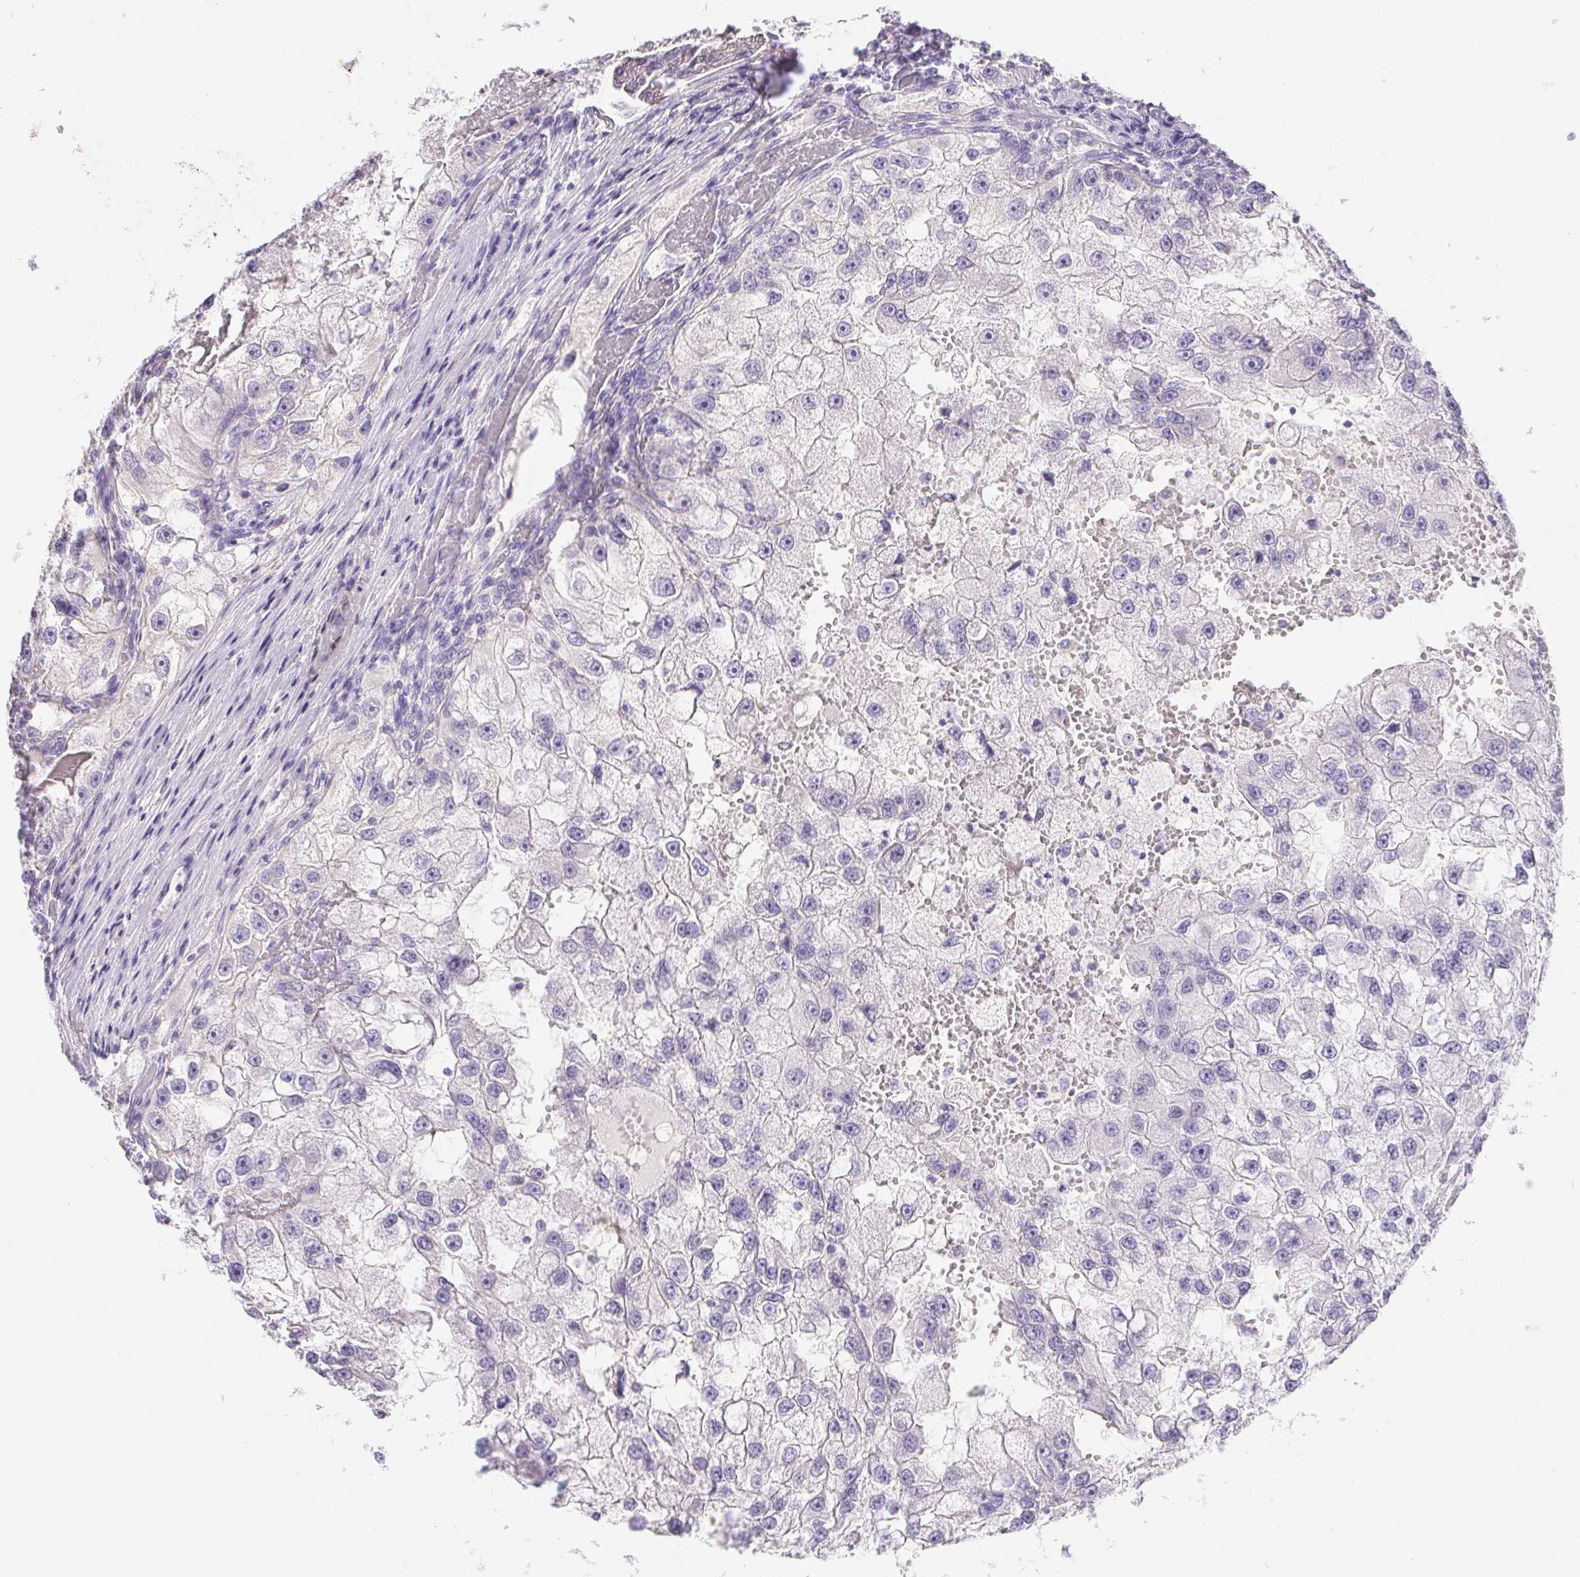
{"staining": {"intensity": "negative", "quantity": "none", "location": "none"}, "tissue": "renal cancer", "cell_type": "Tumor cells", "image_type": "cancer", "snomed": [{"axis": "morphology", "description": "Adenocarcinoma, NOS"}, {"axis": "topography", "description": "Kidney"}], "caption": "Tumor cells are negative for brown protein staining in renal adenocarcinoma. The staining is performed using DAB (3,3'-diaminobenzidine) brown chromogen with nuclei counter-stained in using hematoxylin.", "gene": "PNLIP", "patient": {"sex": "male", "age": 63}}